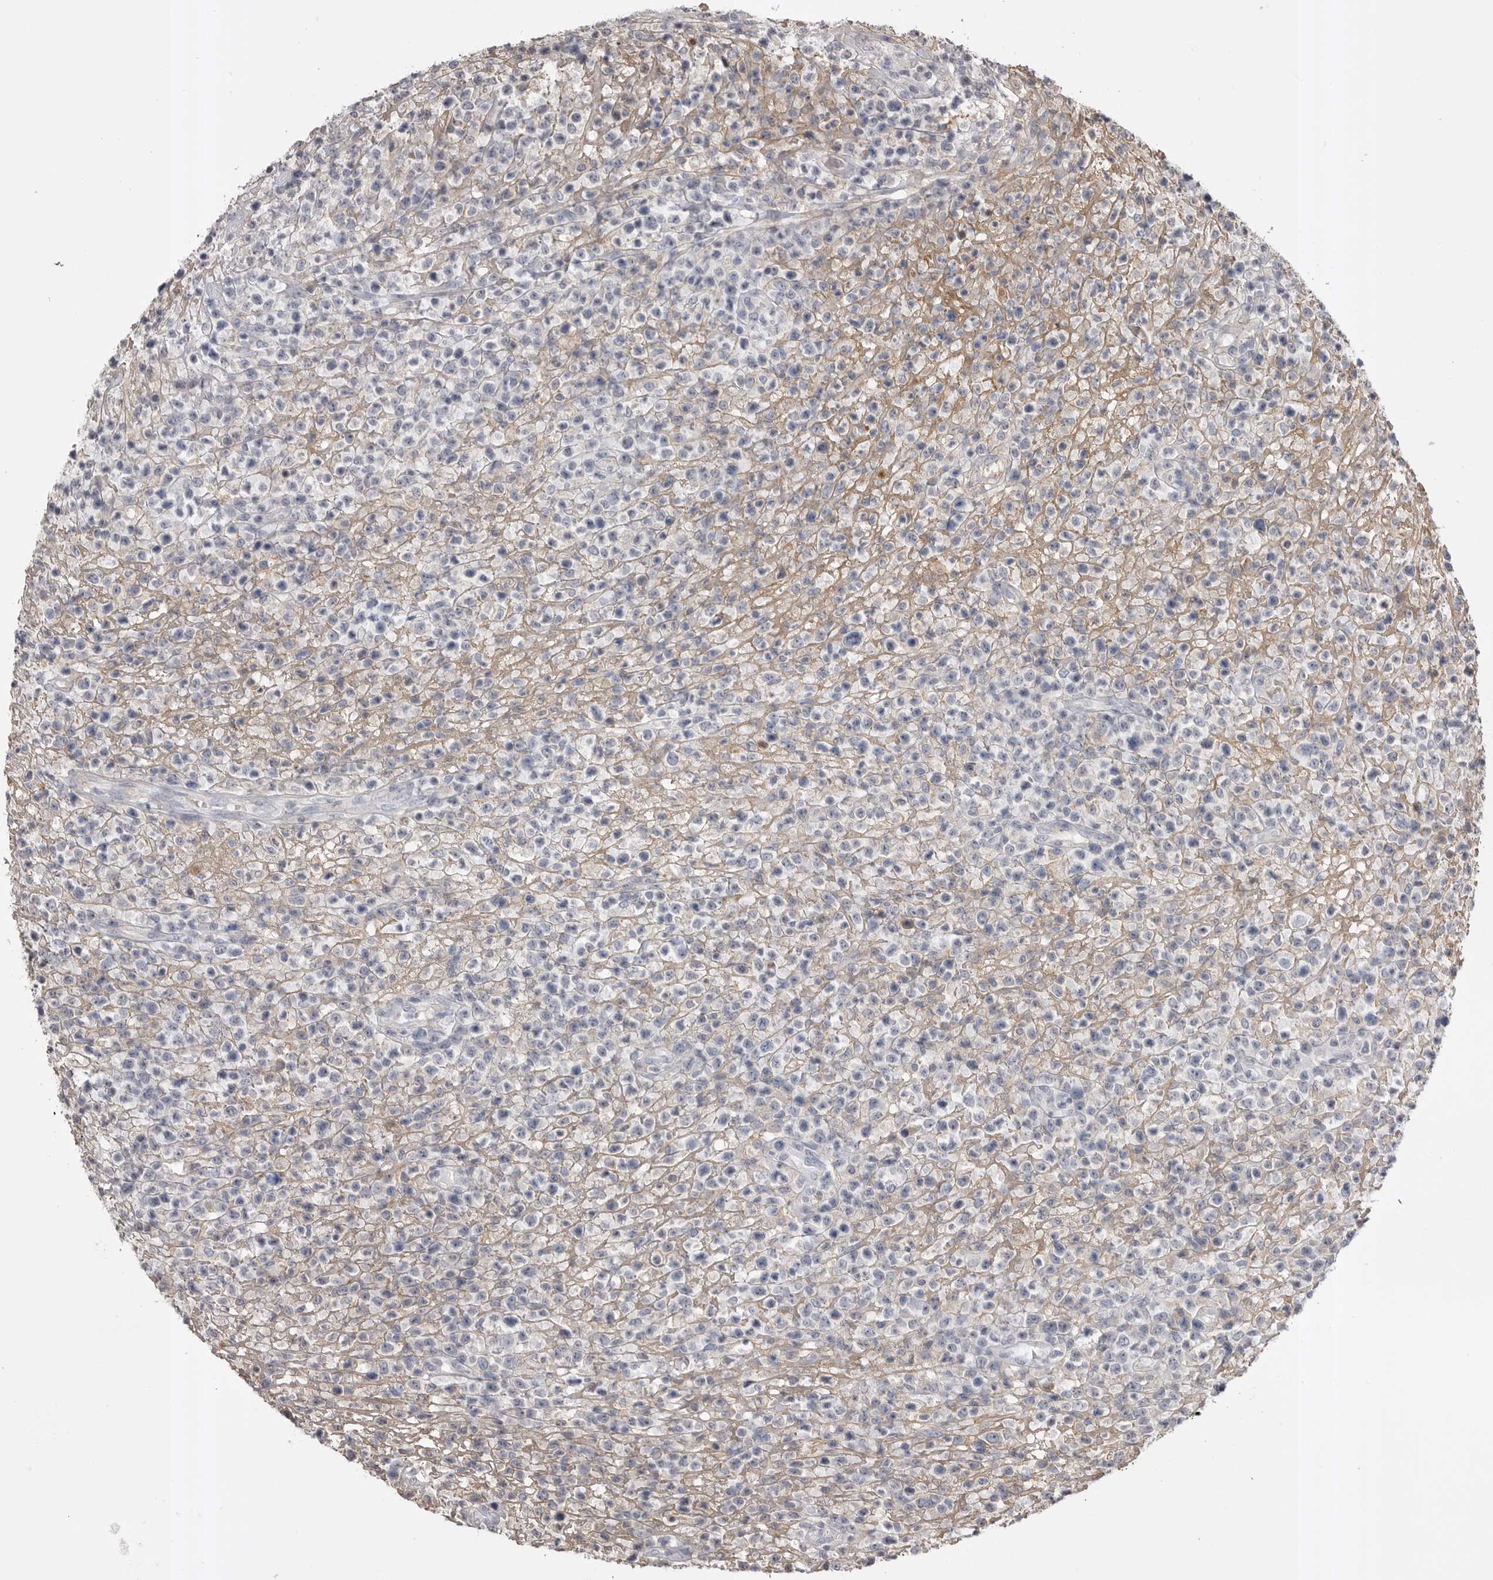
{"staining": {"intensity": "negative", "quantity": "none", "location": "none"}, "tissue": "lymphoma", "cell_type": "Tumor cells", "image_type": "cancer", "snomed": [{"axis": "morphology", "description": "Malignant lymphoma, non-Hodgkin's type, High grade"}, {"axis": "topography", "description": "Colon"}], "caption": "Tumor cells are negative for brown protein staining in lymphoma.", "gene": "AHSG", "patient": {"sex": "female", "age": 53}}